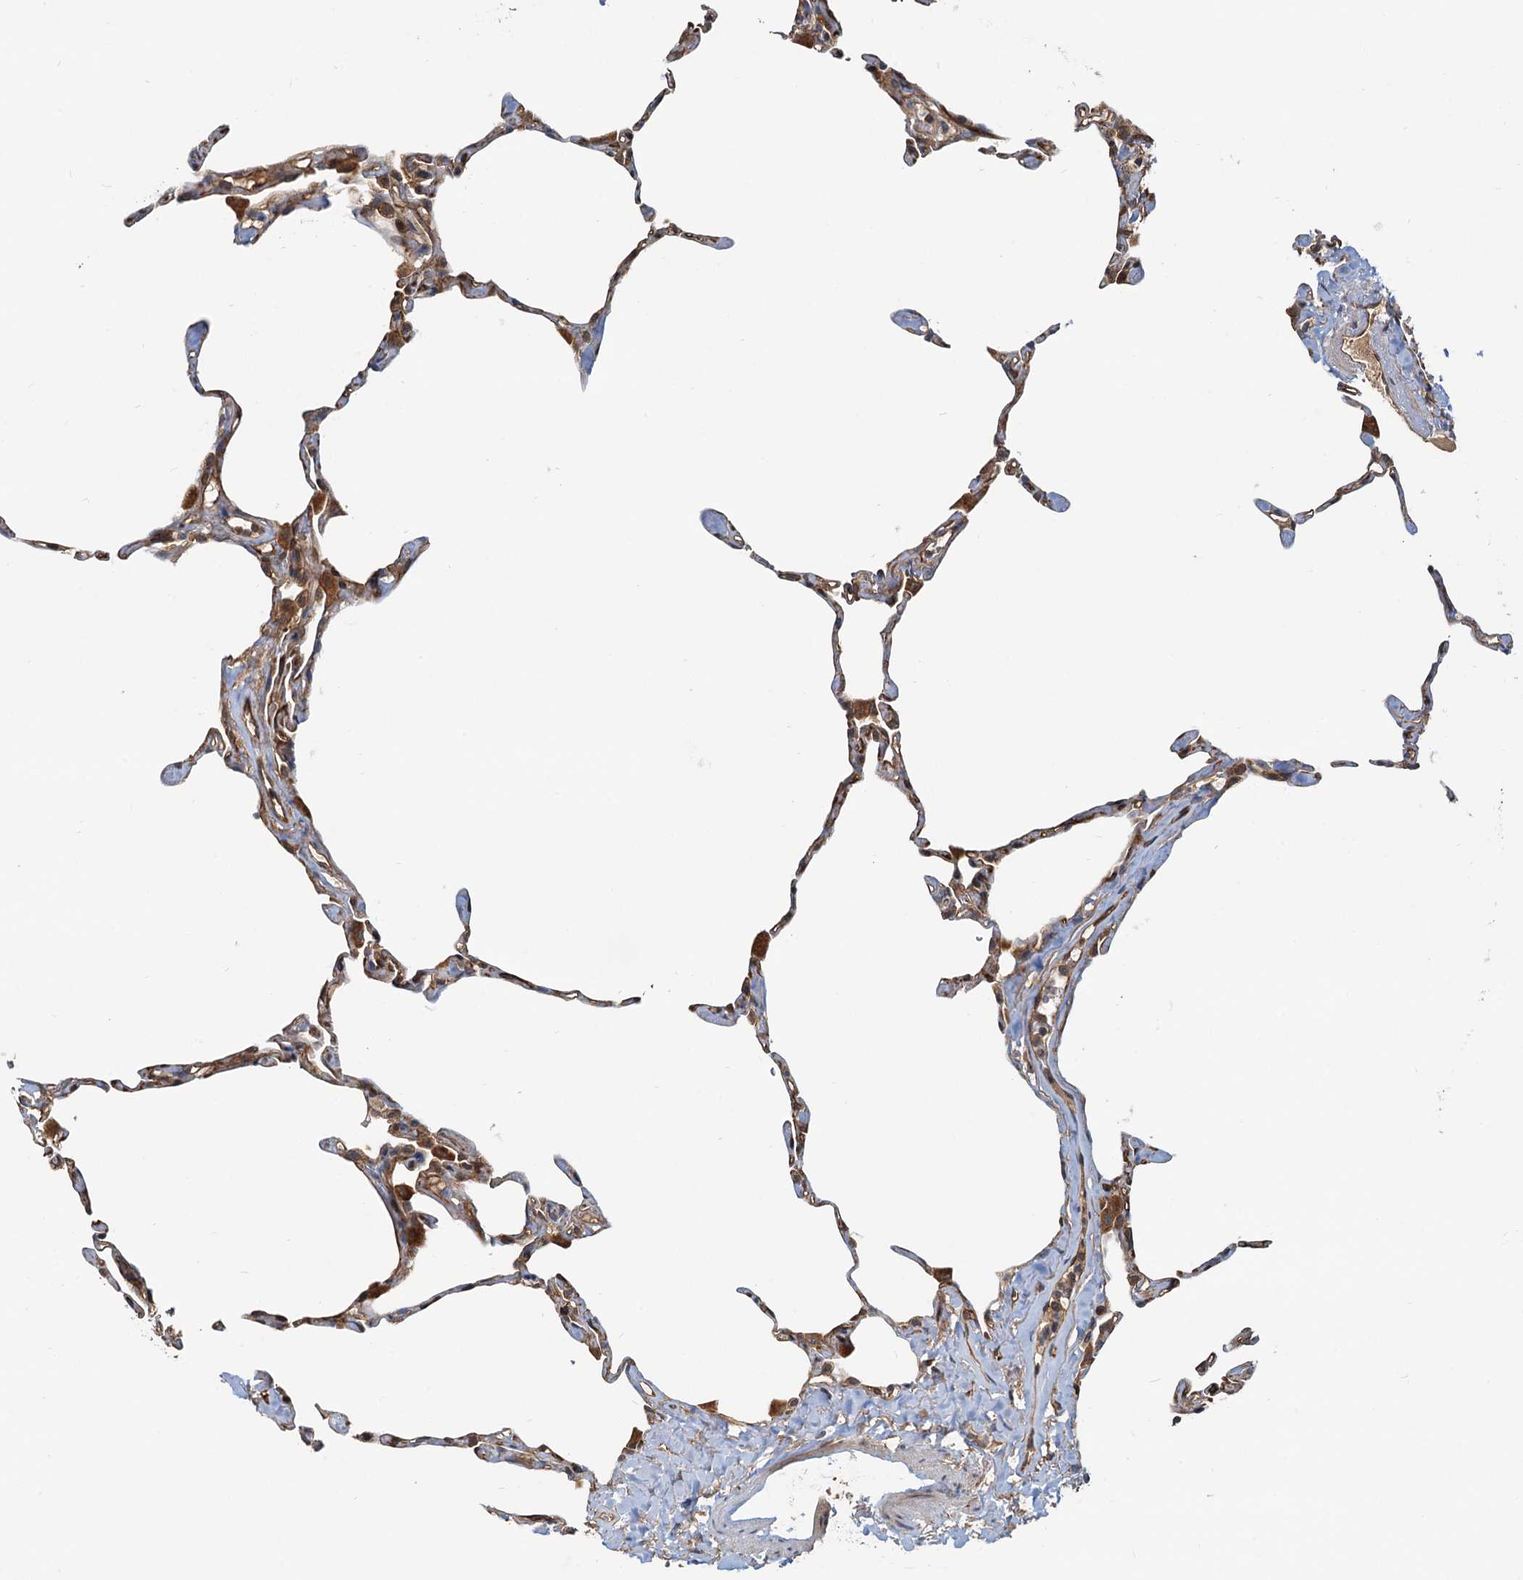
{"staining": {"intensity": "moderate", "quantity": ">75%", "location": "cytoplasmic/membranous"}, "tissue": "lung", "cell_type": "Alveolar cells", "image_type": "normal", "snomed": [{"axis": "morphology", "description": "Normal tissue, NOS"}, {"axis": "topography", "description": "Lung"}], "caption": "Immunohistochemical staining of unremarkable human lung demonstrates >75% levels of moderate cytoplasmic/membranous protein expression in about >75% of alveolar cells. The staining was performed using DAB, with brown indicating positive protein expression. Nuclei are stained blue with hematoxylin.", "gene": "NIPAL3", "patient": {"sex": "male", "age": 65}}